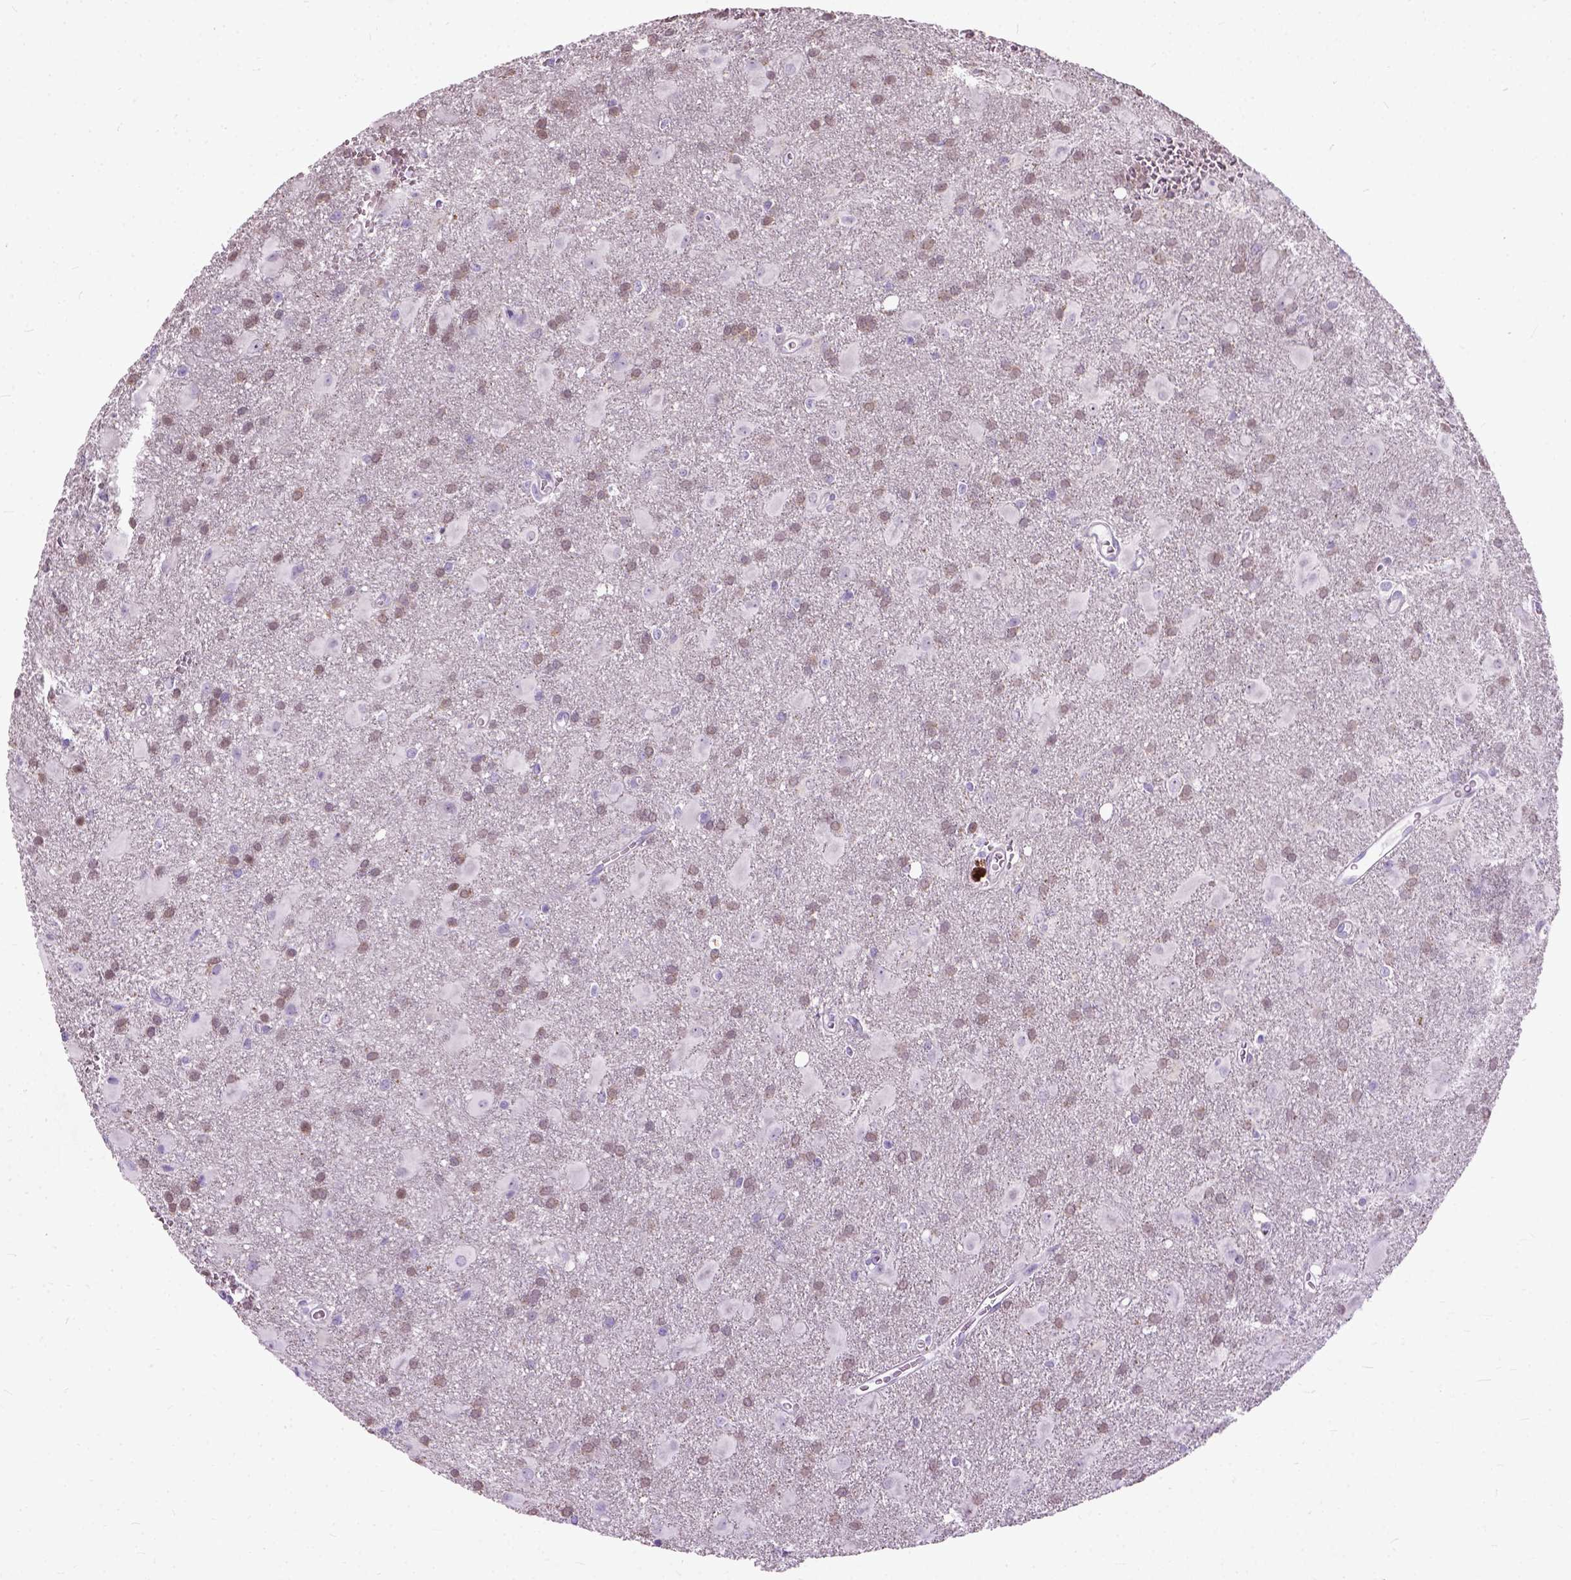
{"staining": {"intensity": "weak", "quantity": ">75%", "location": "nuclear"}, "tissue": "glioma", "cell_type": "Tumor cells", "image_type": "cancer", "snomed": [{"axis": "morphology", "description": "Glioma, malignant, Low grade"}, {"axis": "topography", "description": "Brain"}], "caption": "Glioma was stained to show a protein in brown. There is low levels of weak nuclear staining in about >75% of tumor cells. (DAB IHC with brightfield microscopy, high magnification).", "gene": "AXDND1", "patient": {"sex": "male", "age": 58}}